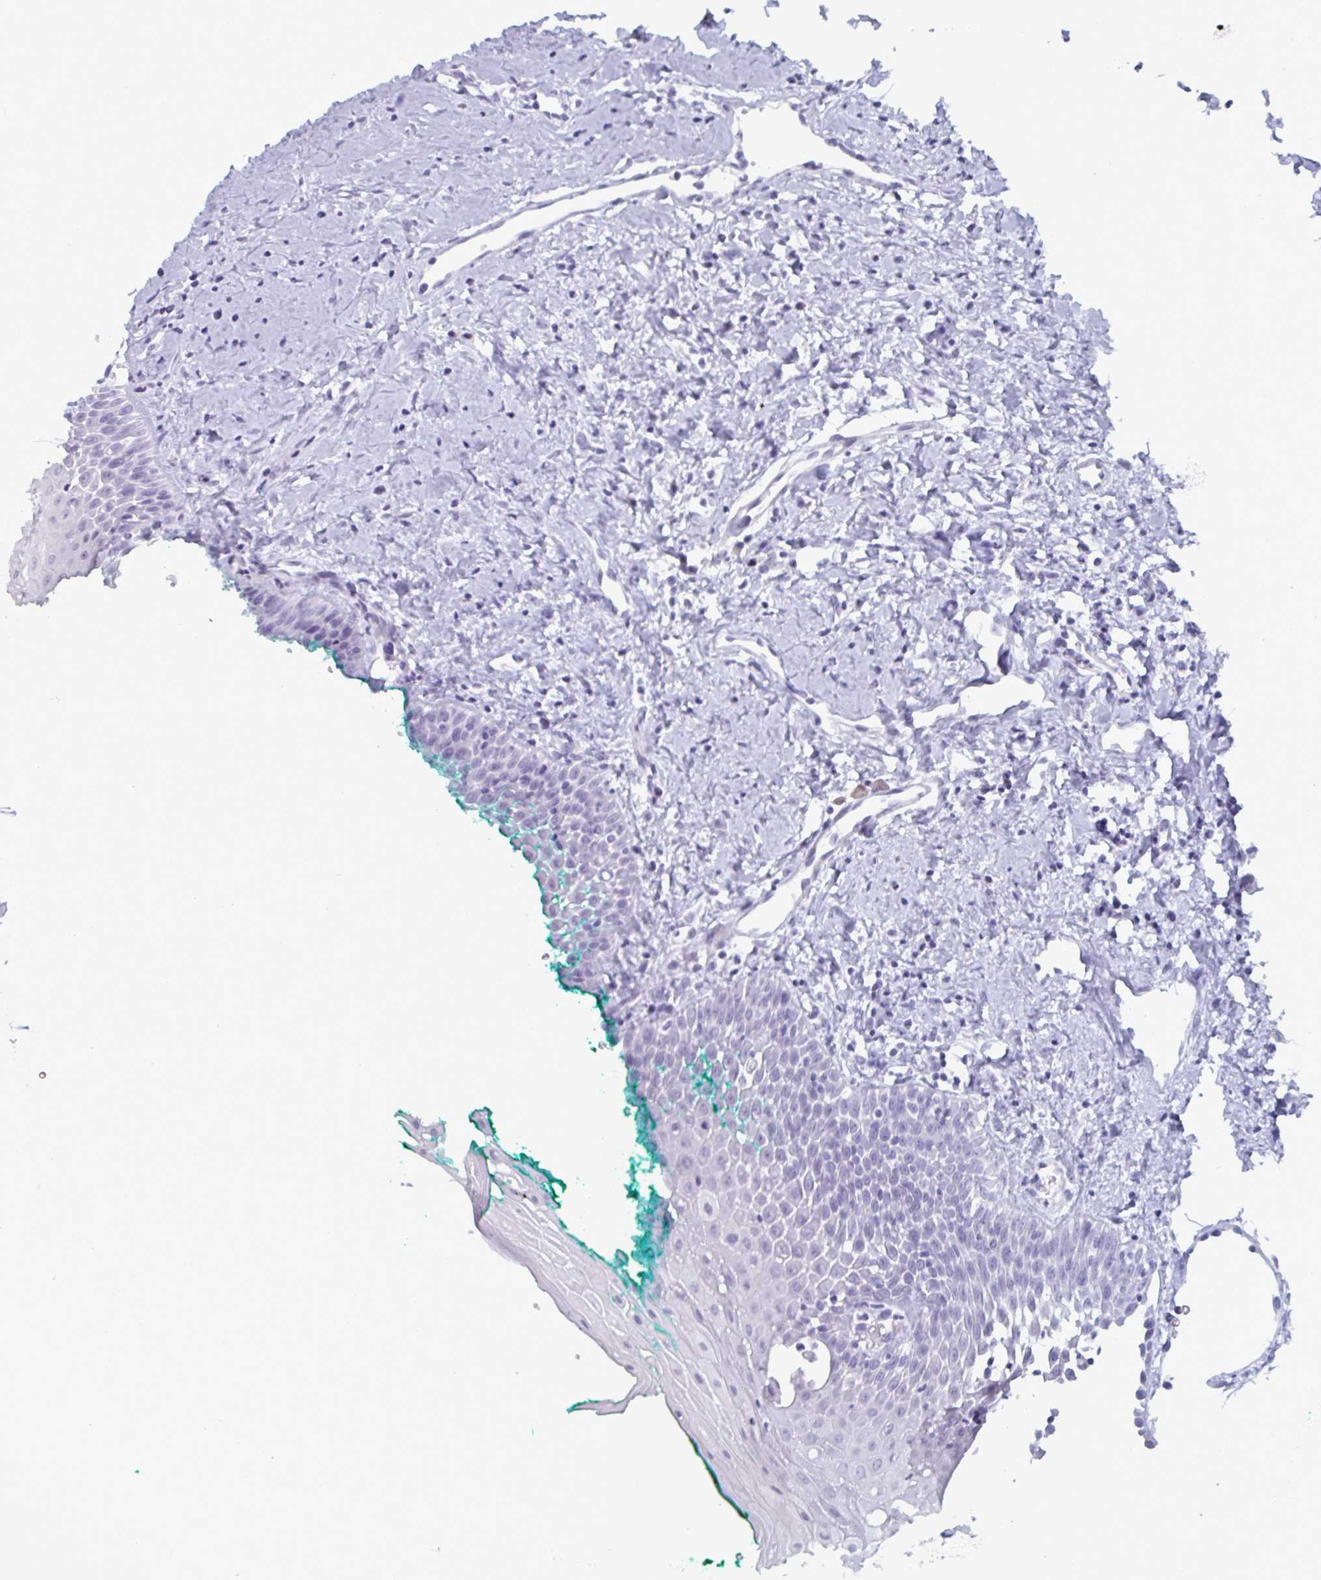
{"staining": {"intensity": "negative", "quantity": "none", "location": "none"}, "tissue": "oral mucosa", "cell_type": "Squamous epithelial cells", "image_type": "normal", "snomed": [{"axis": "morphology", "description": "Normal tissue, NOS"}, {"axis": "topography", "description": "Oral tissue"}], "caption": "Immunohistochemistry (IHC) photomicrograph of benign oral mucosa: human oral mucosa stained with DAB displays no significant protein expression in squamous epithelial cells.", "gene": "VSIG10L", "patient": {"sex": "female", "age": 70}}